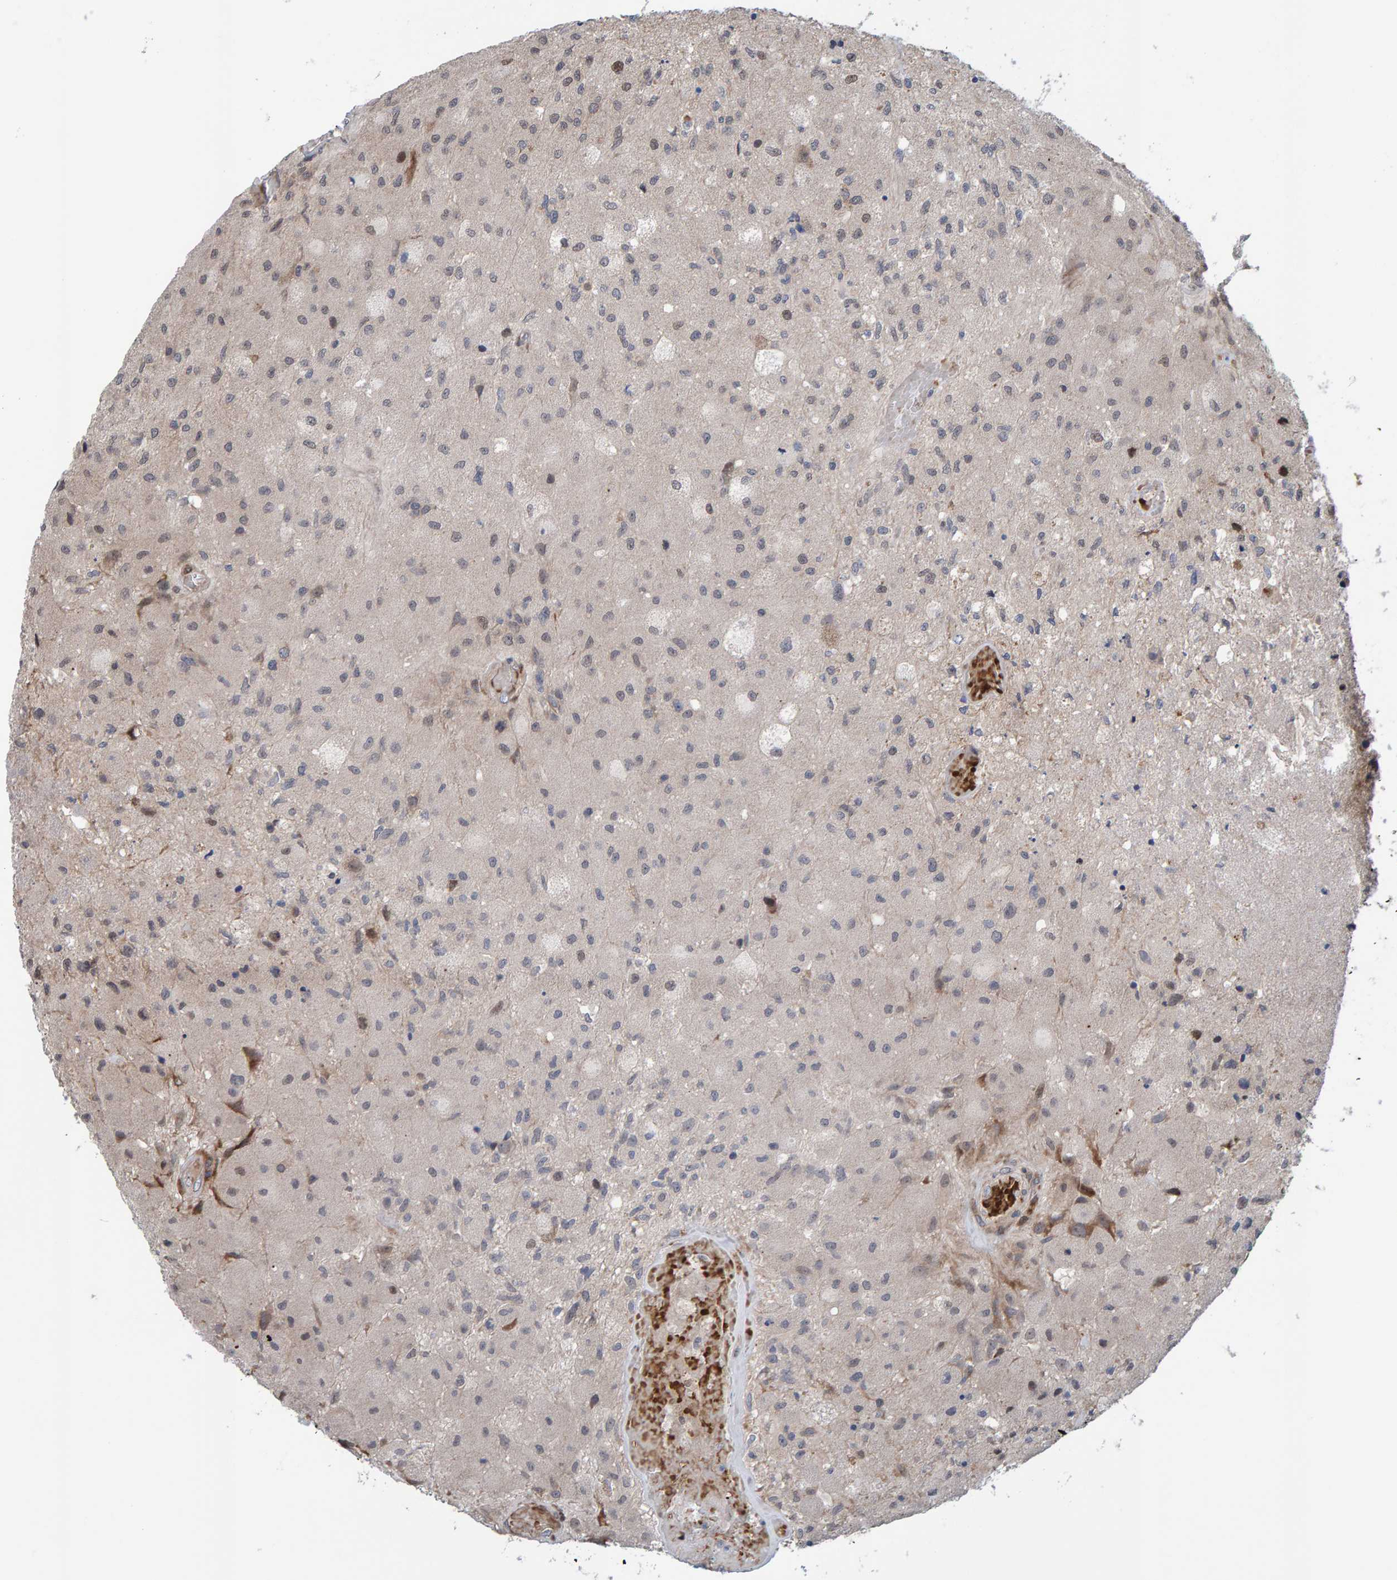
{"staining": {"intensity": "negative", "quantity": "none", "location": "none"}, "tissue": "glioma", "cell_type": "Tumor cells", "image_type": "cancer", "snomed": [{"axis": "morphology", "description": "Normal tissue, NOS"}, {"axis": "morphology", "description": "Glioma, malignant, High grade"}, {"axis": "topography", "description": "Cerebral cortex"}], "caption": "Immunohistochemistry of human glioma displays no positivity in tumor cells.", "gene": "MFSD6L", "patient": {"sex": "male", "age": 77}}